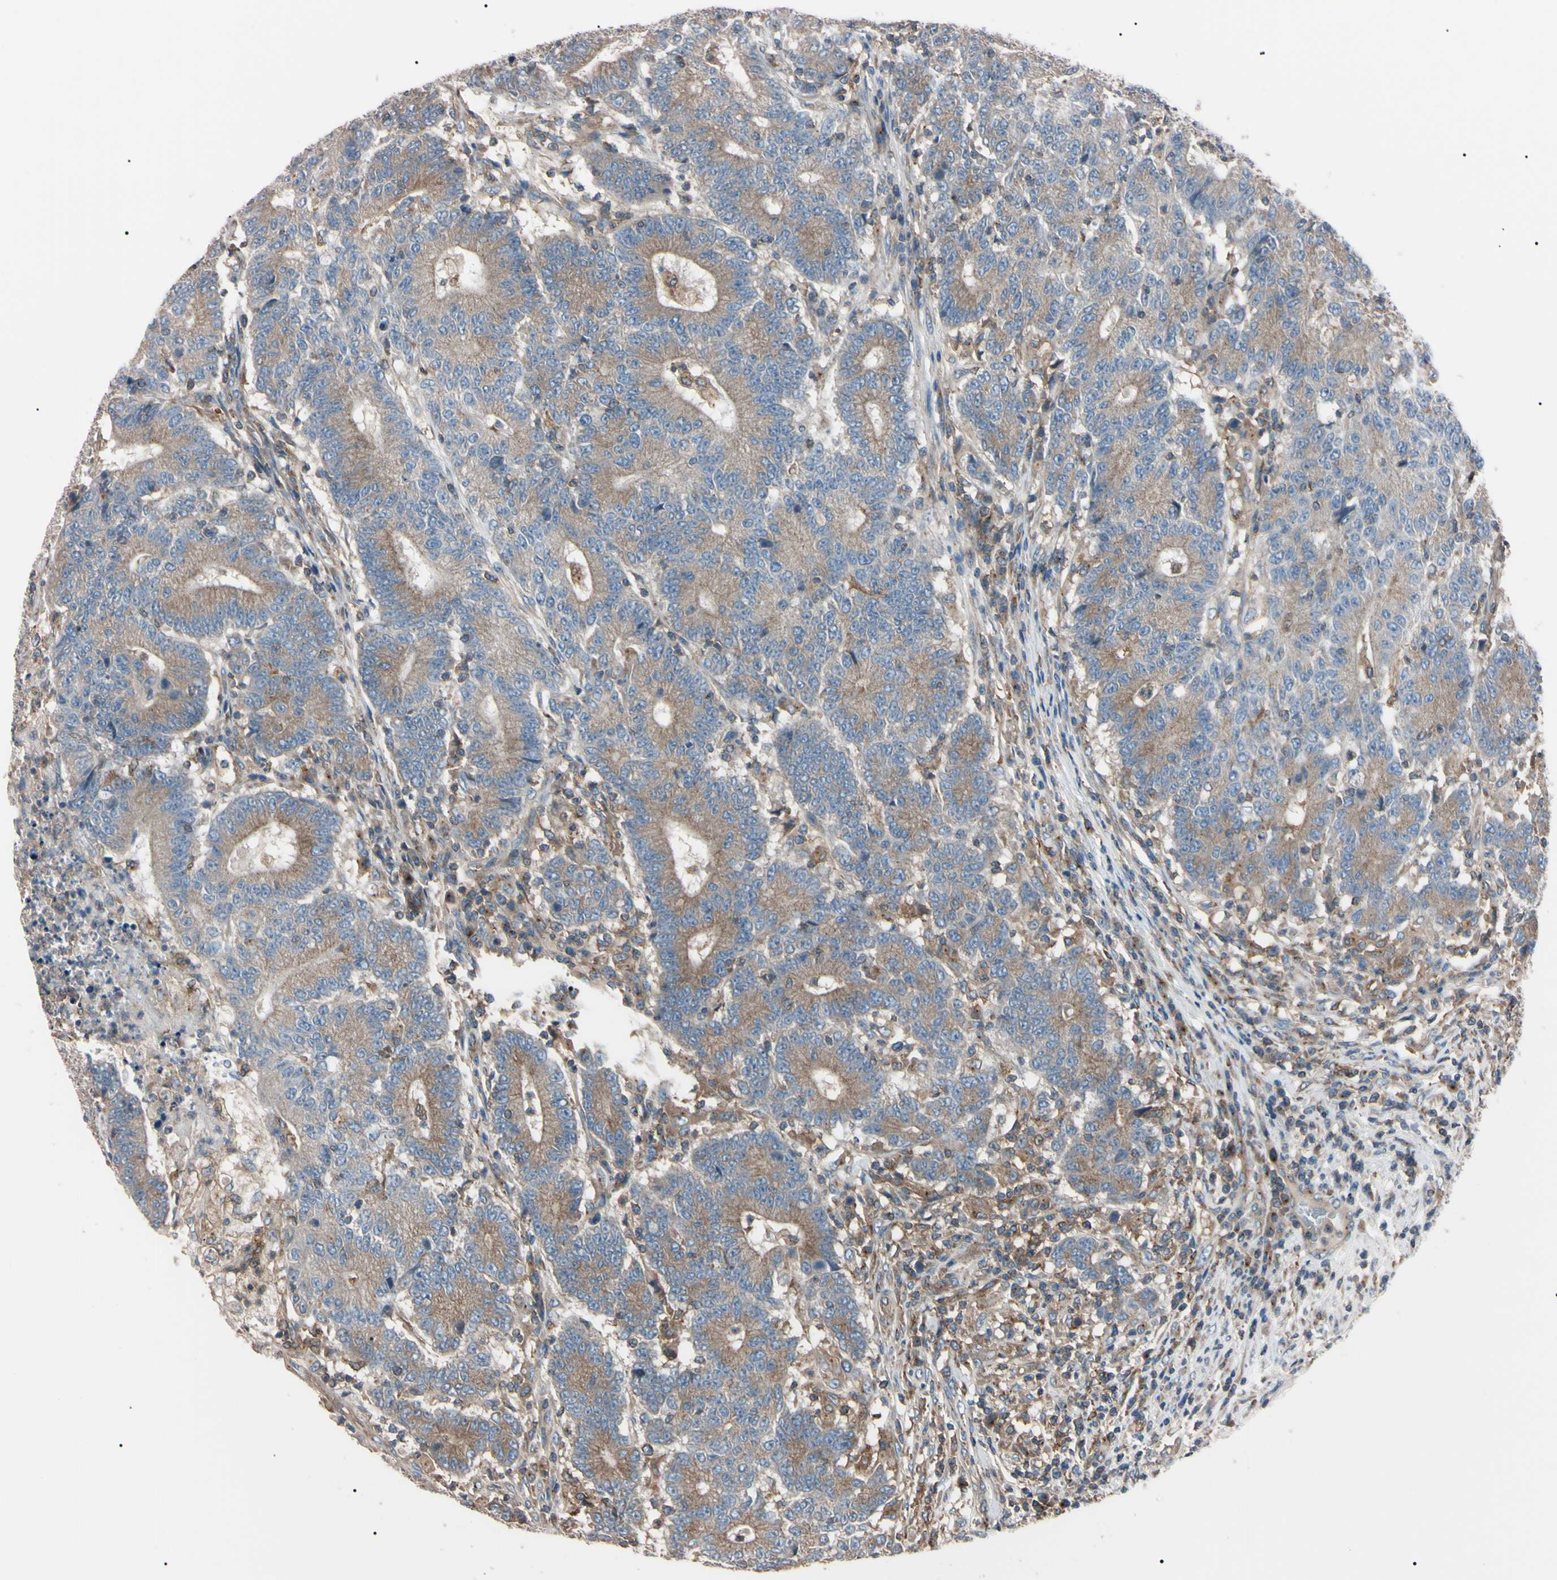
{"staining": {"intensity": "weak", "quantity": ">75%", "location": "cytoplasmic/membranous"}, "tissue": "colorectal cancer", "cell_type": "Tumor cells", "image_type": "cancer", "snomed": [{"axis": "morphology", "description": "Normal tissue, NOS"}, {"axis": "morphology", "description": "Adenocarcinoma, NOS"}, {"axis": "topography", "description": "Colon"}], "caption": "A brown stain highlights weak cytoplasmic/membranous expression of a protein in human colorectal cancer (adenocarcinoma) tumor cells.", "gene": "PRKACA", "patient": {"sex": "female", "age": 75}}